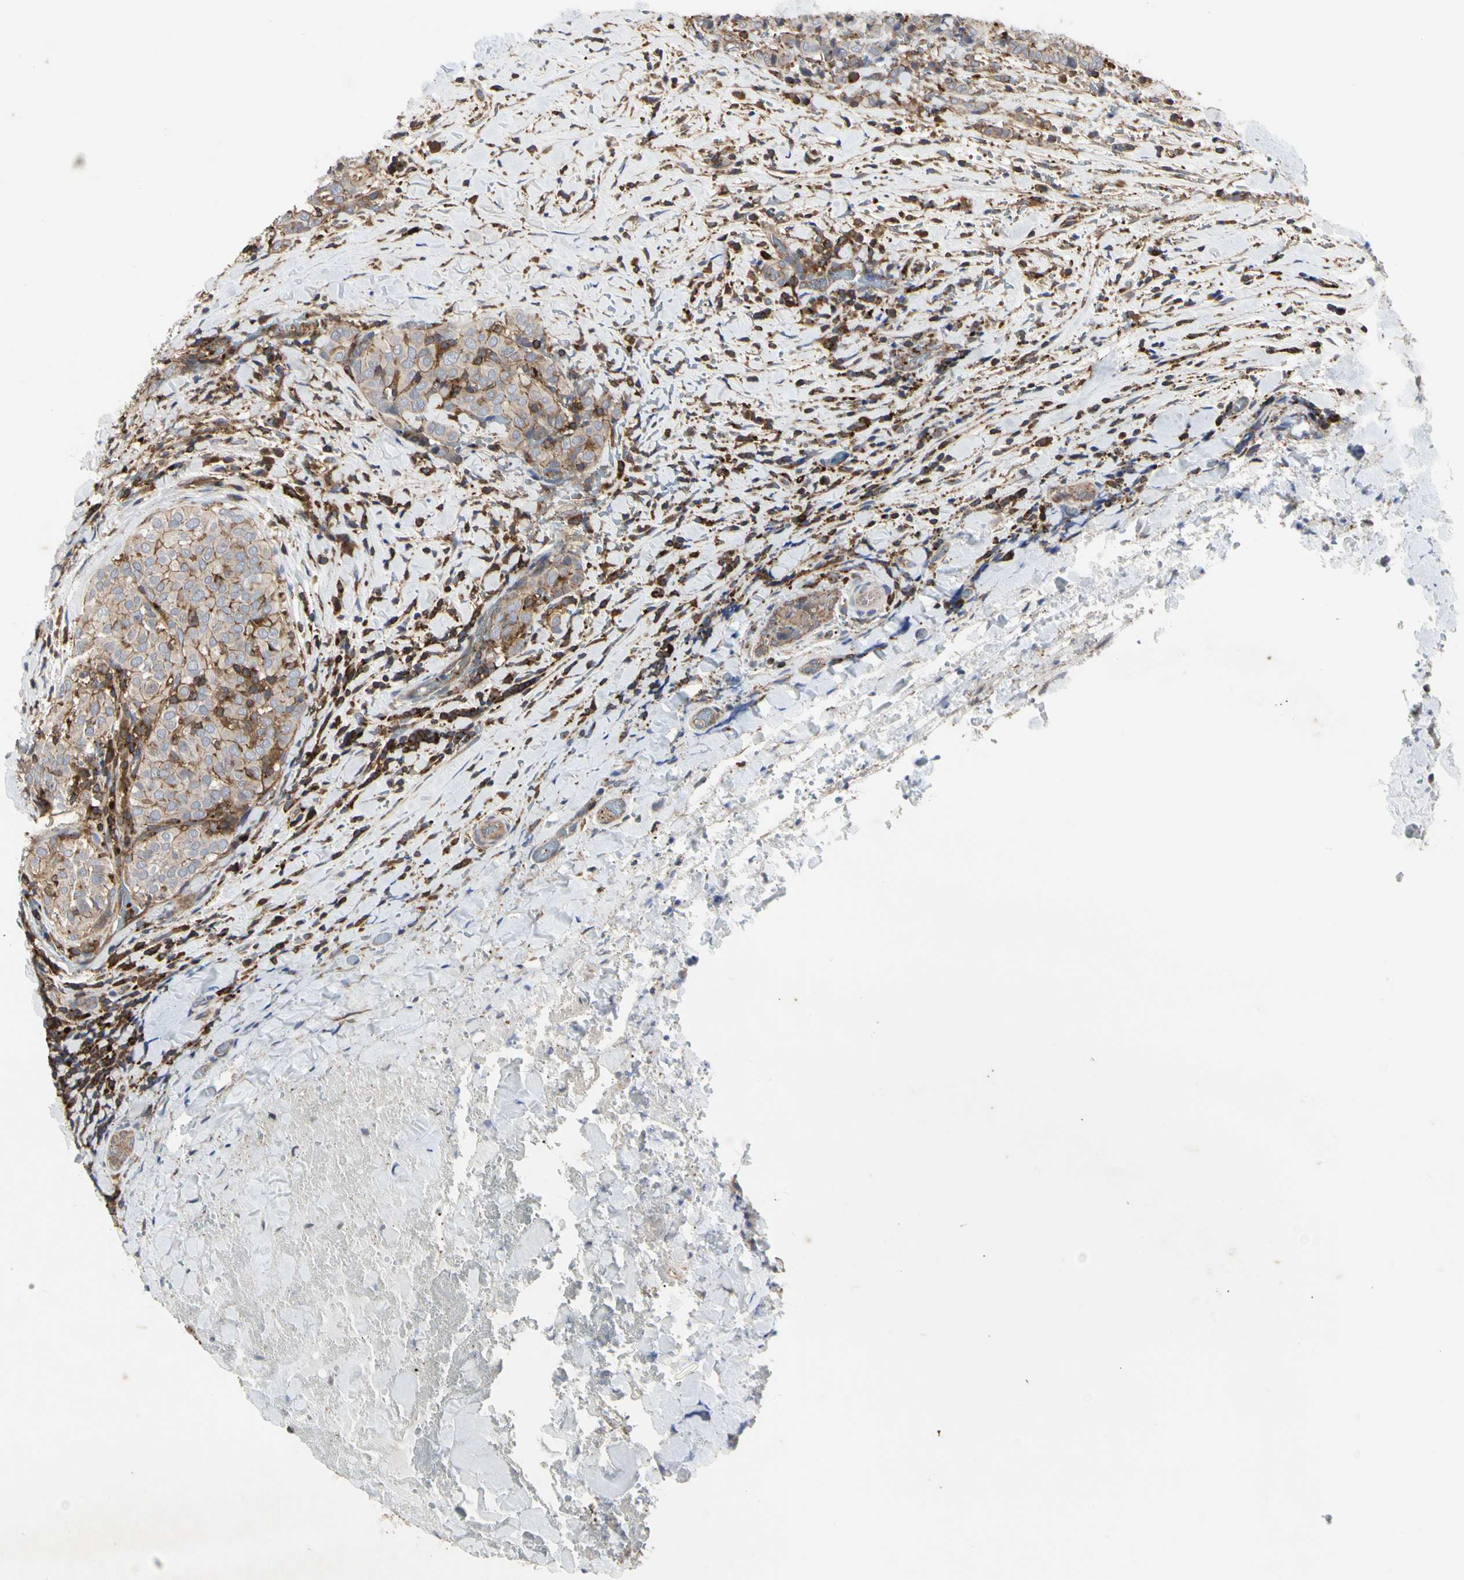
{"staining": {"intensity": "weak", "quantity": "25%-75%", "location": "cytoplasmic/membranous"}, "tissue": "thyroid cancer", "cell_type": "Tumor cells", "image_type": "cancer", "snomed": [{"axis": "morphology", "description": "Normal tissue, NOS"}, {"axis": "morphology", "description": "Papillary adenocarcinoma, NOS"}, {"axis": "topography", "description": "Thyroid gland"}], "caption": "Approximately 25%-75% of tumor cells in papillary adenocarcinoma (thyroid) exhibit weak cytoplasmic/membranous protein expression as visualized by brown immunohistochemical staining.", "gene": "NAPG", "patient": {"sex": "female", "age": 30}}